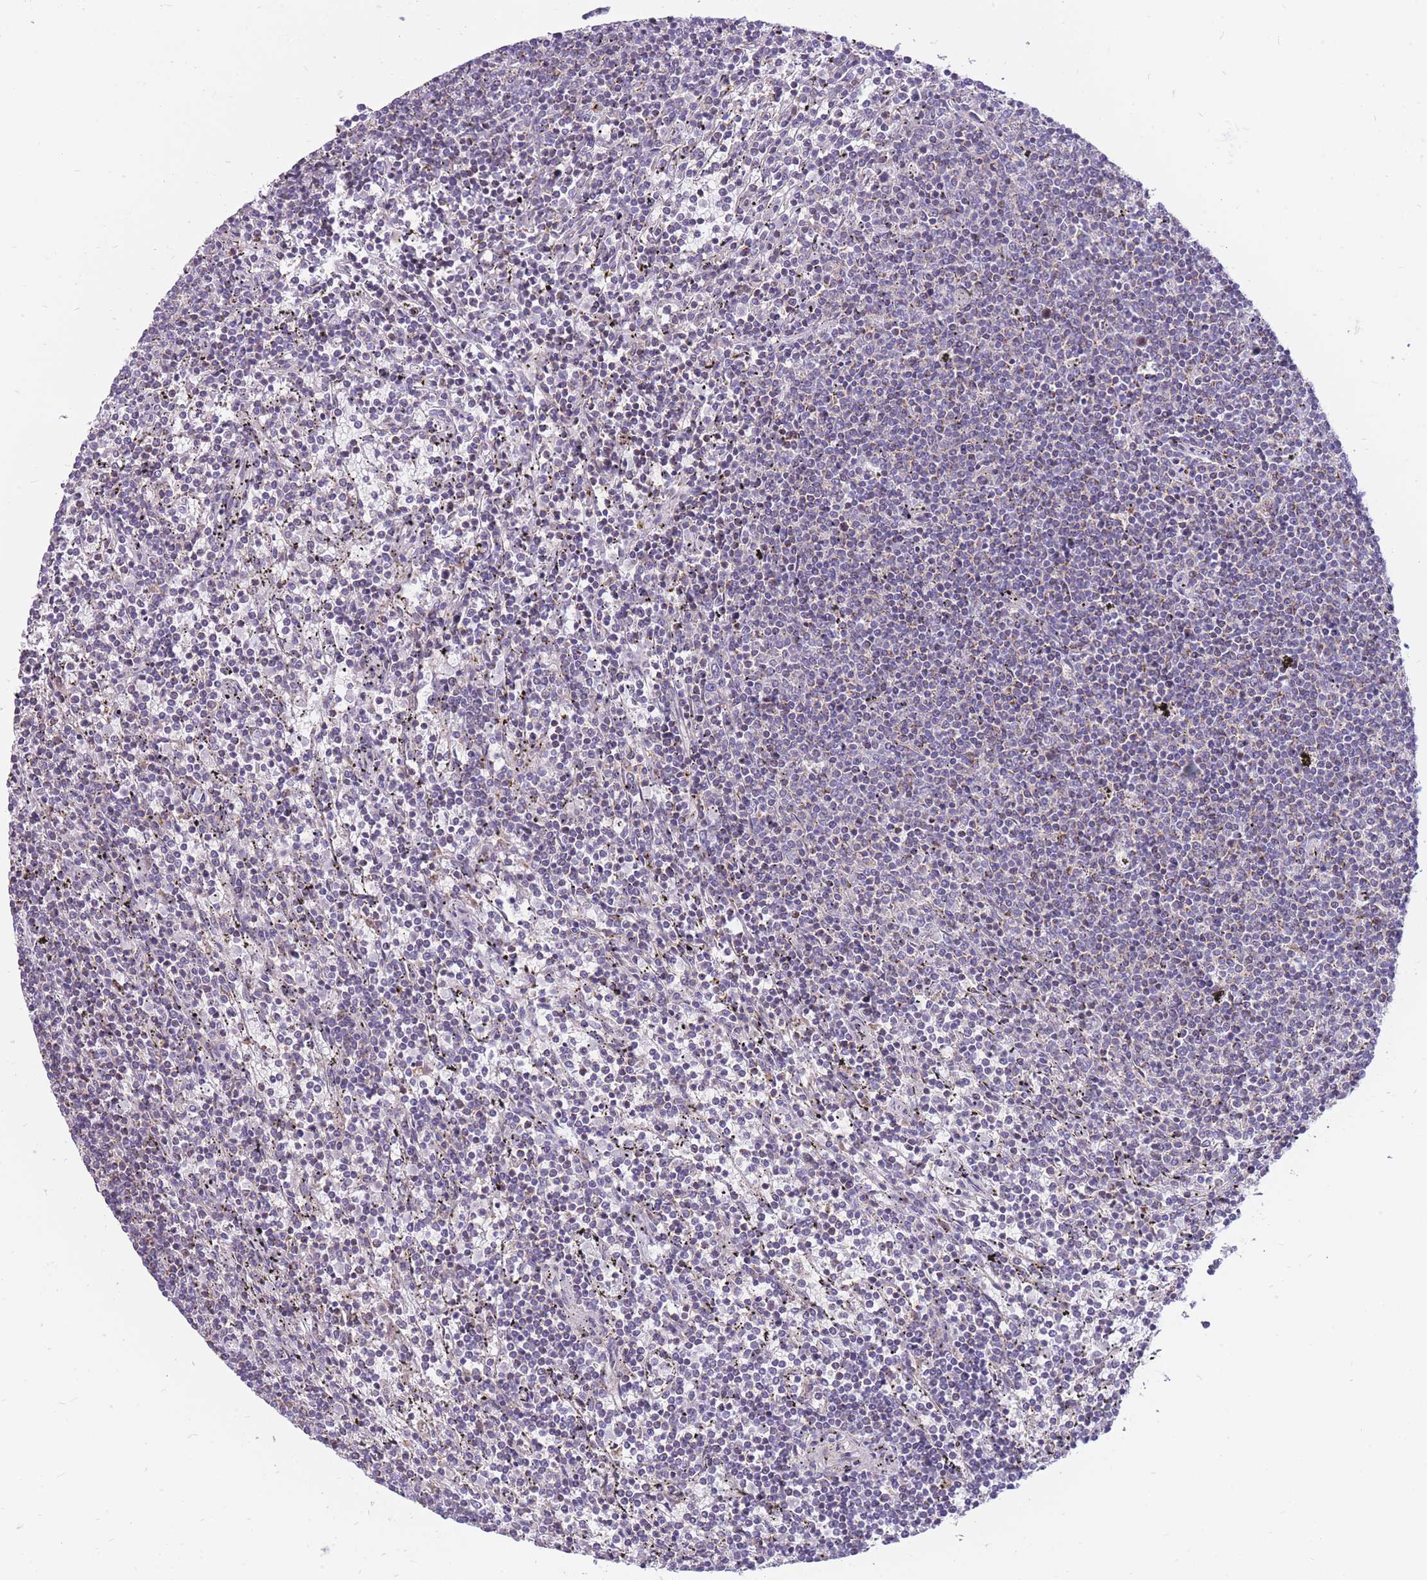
{"staining": {"intensity": "negative", "quantity": "none", "location": "none"}, "tissue": "lymphoma", "cell_type": "Tumor cells", "image_type": "cancer", "snomed": [{"axis": "morphology", "description": "Malignant lymphoma, non-Hodgkin's type, Low grade"}, {"axis": "topography", "description": "Spleen"}], "caption": "Photomicrograph shows no protein positivity in tumor cells of lymphoma tissue.", "gene": "PCSK1", "patient": {"sex": "female", "age": 50}}